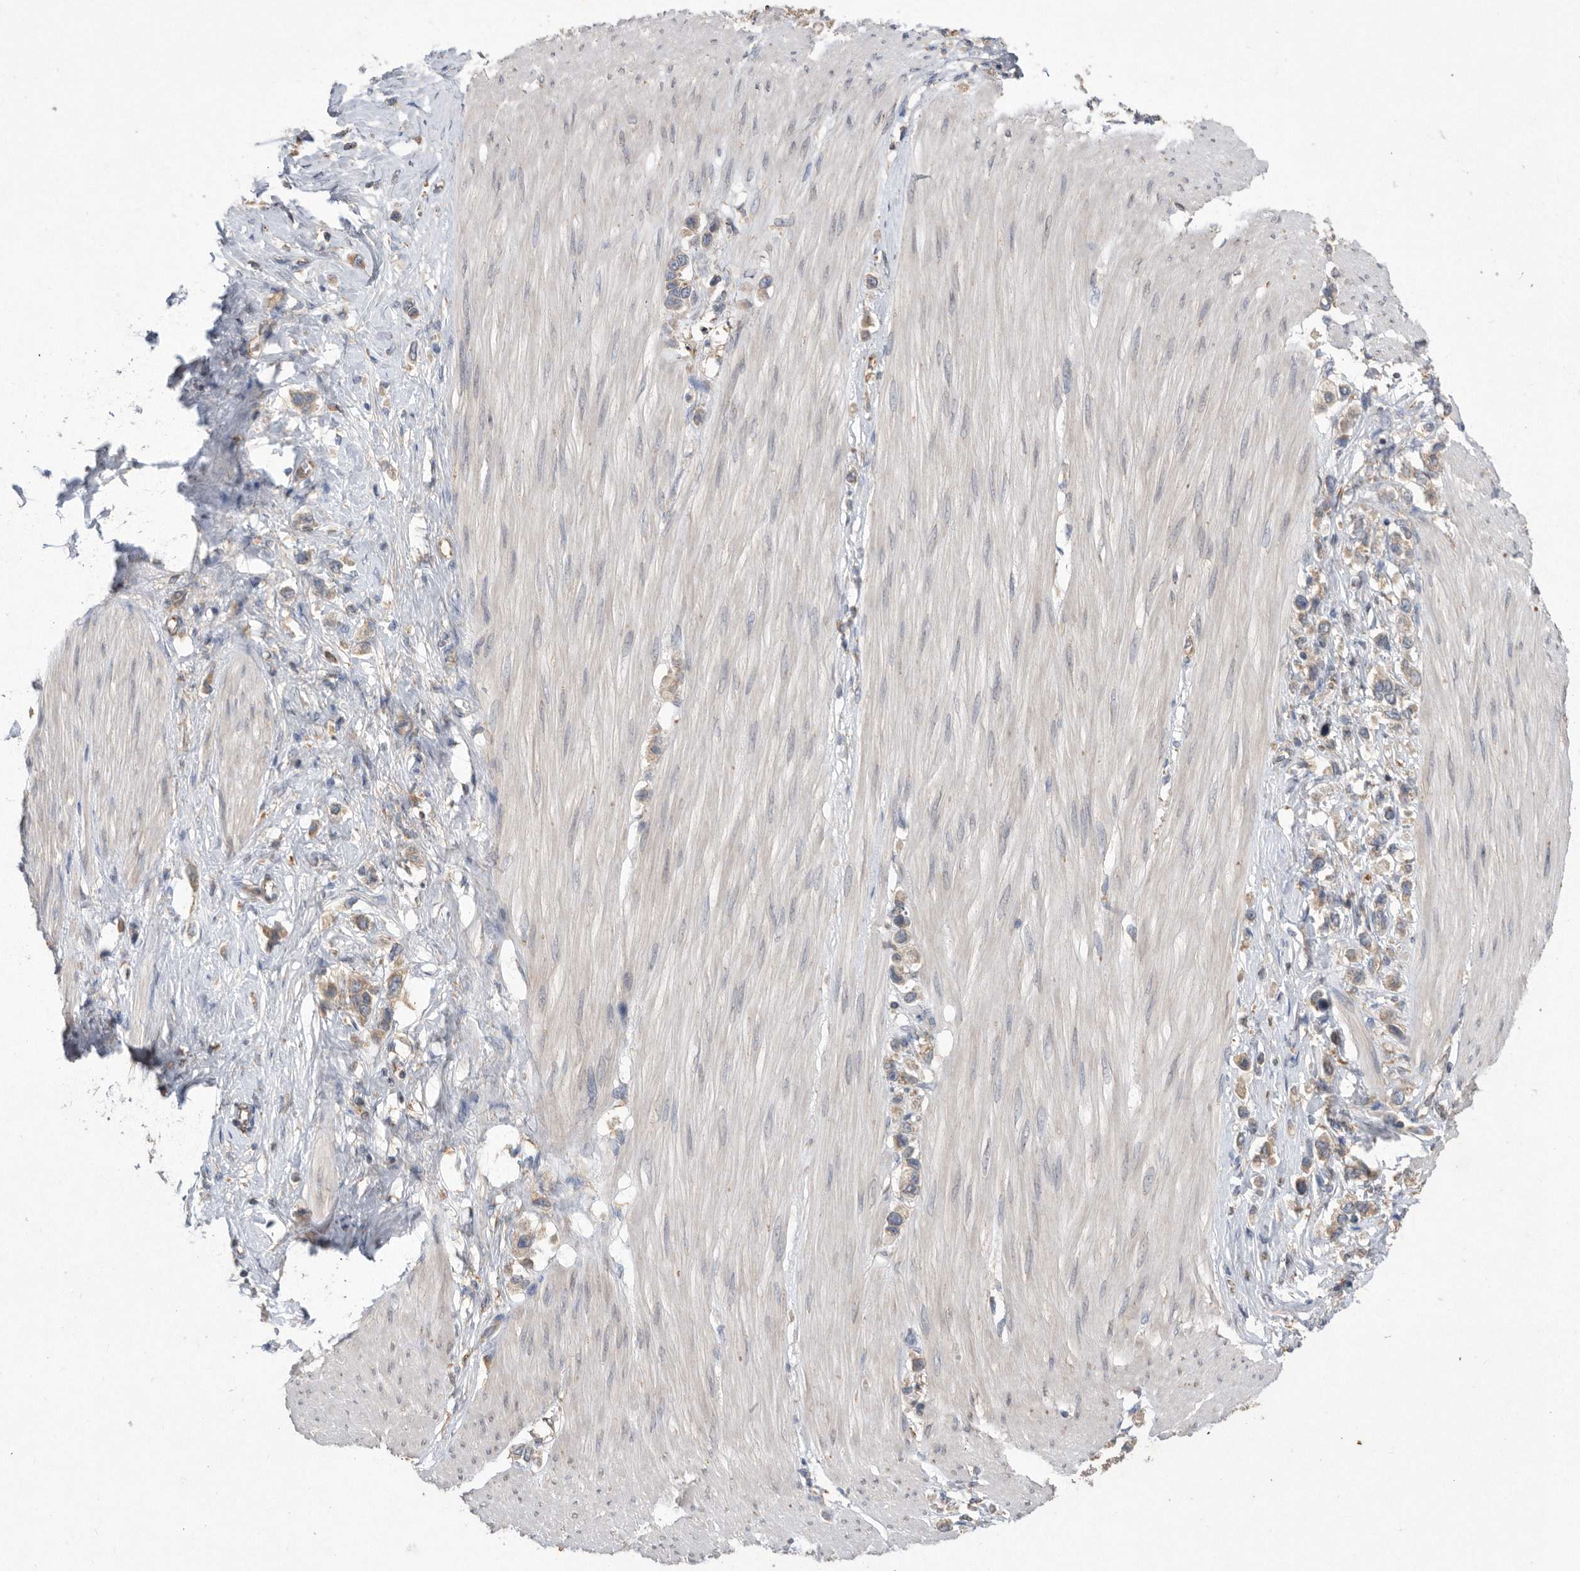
{"staining": {"intensity": "weak", "quantity": "25%-75%", "location": "cytoplasmic/membranous"}, "tissue": "stomach cancer", "cell_type": "Tumor cells", "image_type": "cancer", "snomed": [{"axis": "morphology", "description": "Adenocarcinoma, NOS"}, {"axis": "topography", "description": "Stomach"}], "caption": "Approximately 25%-75% of tumor cells in adenocarcinoma (stomach) display weak cytoplasmic/membranous protein staining as visualized by brown immunohistochemical staining.", "gene": "PON2", "patient": {"sex": "female", "age": 65}}